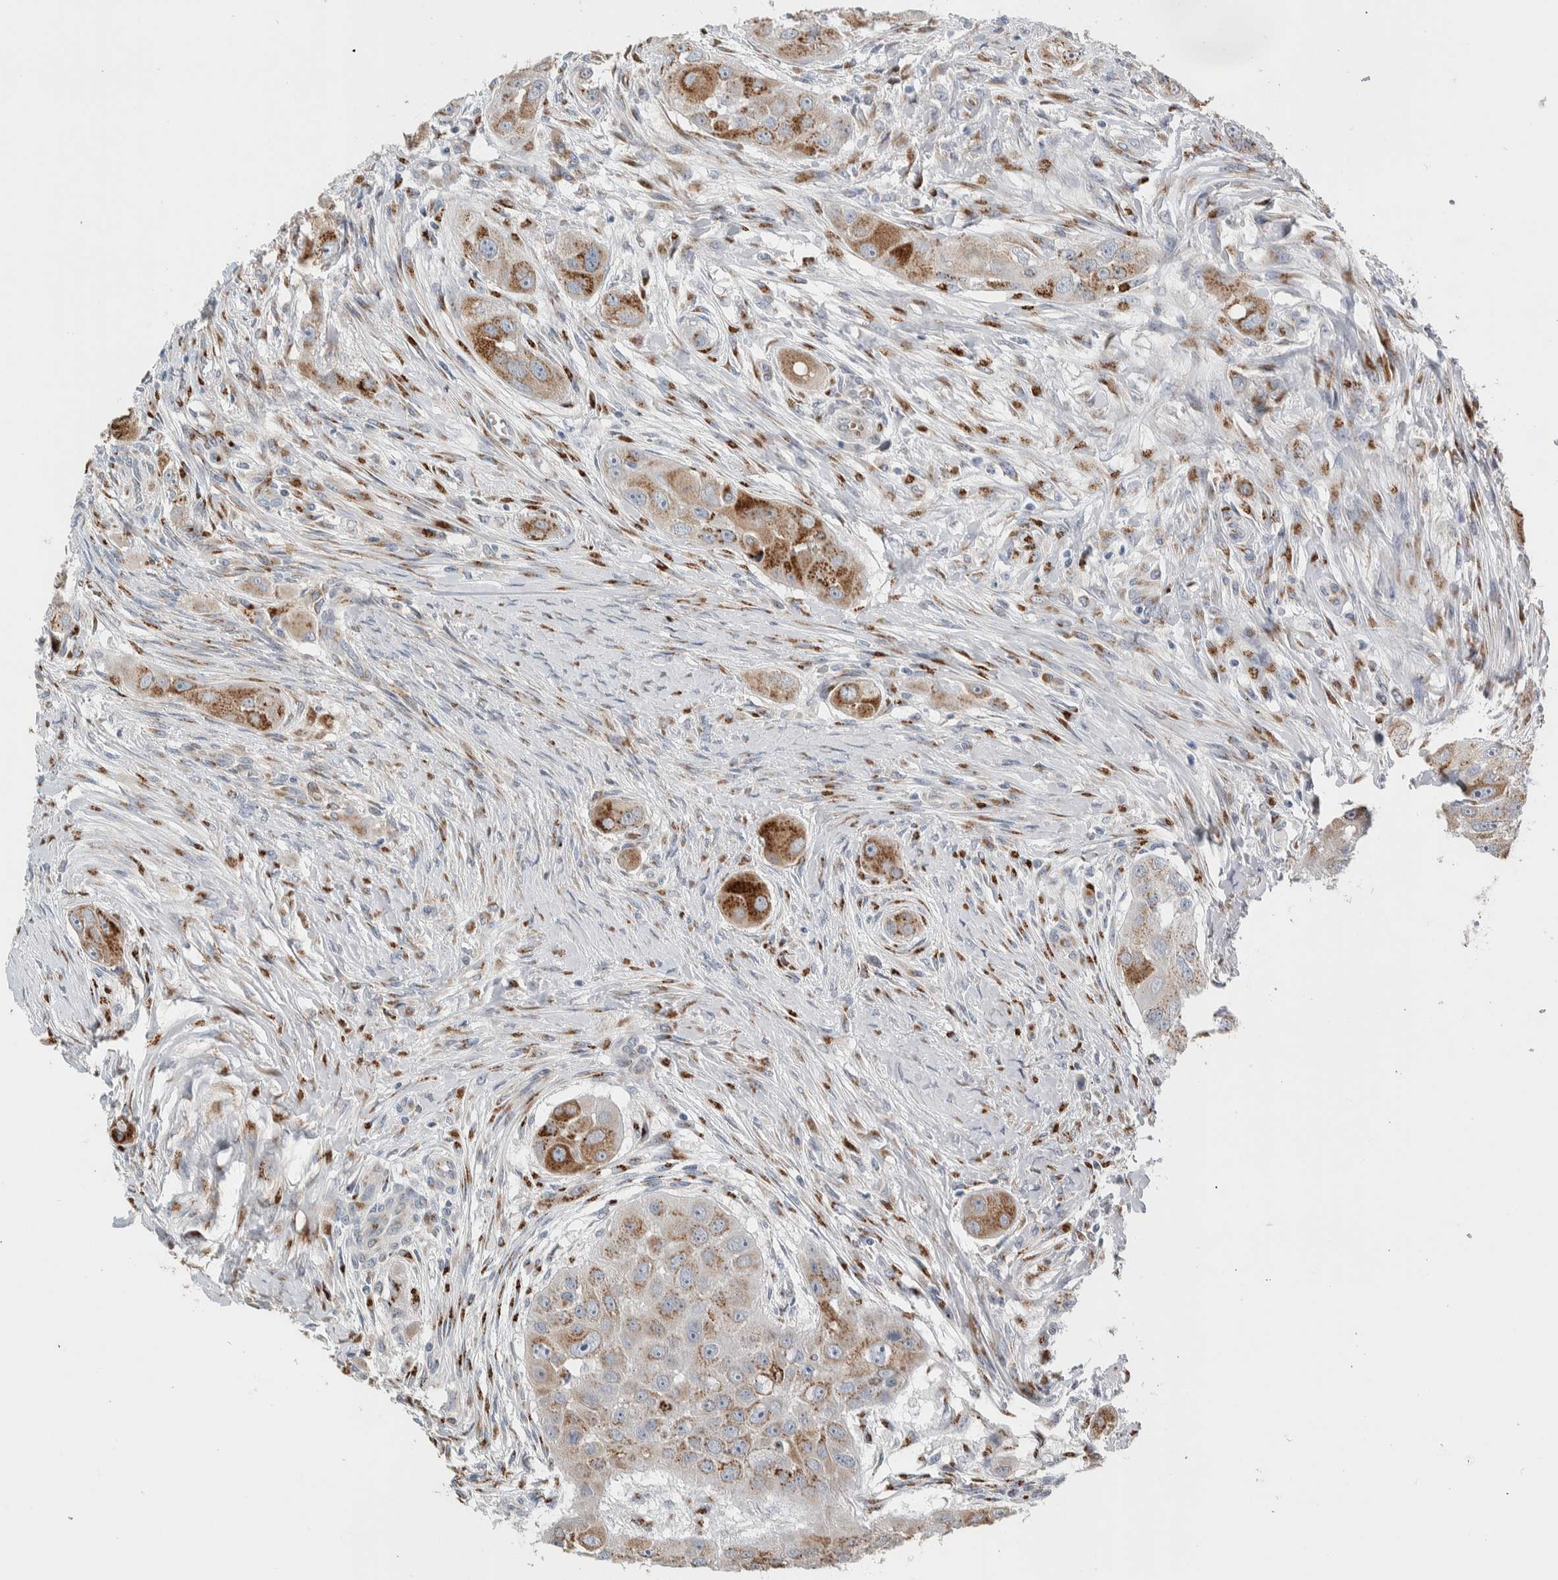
{"staining": {"intensity": "moderate", "quantity": ">75%", "location": "cytoplasmic/membranous"}, "tissue": "head and neck cancer", "cell_type": "Tumor cells", "image_type": "cancer", "snomed": [{"axis": "morphology", "description": "Normal tissue, NOS"}, {"axis": "morphology", "description": "Squamous cell carcinoma, NOS"}, {"axis": "topography", "description": "Skeletal muscle"}, {"axis": "topography", "description": "Head-Neck"}], "caption": "IHC micrograph of head and neck squamous cell carcinoma stained for a protein (brown), which reveals medium levels of moderate cytoplasmic/membranous staining in approximately >75% of tumor cells.", "gene": "SLC38A10", "patient": {"sex": "male", "age": 51}}